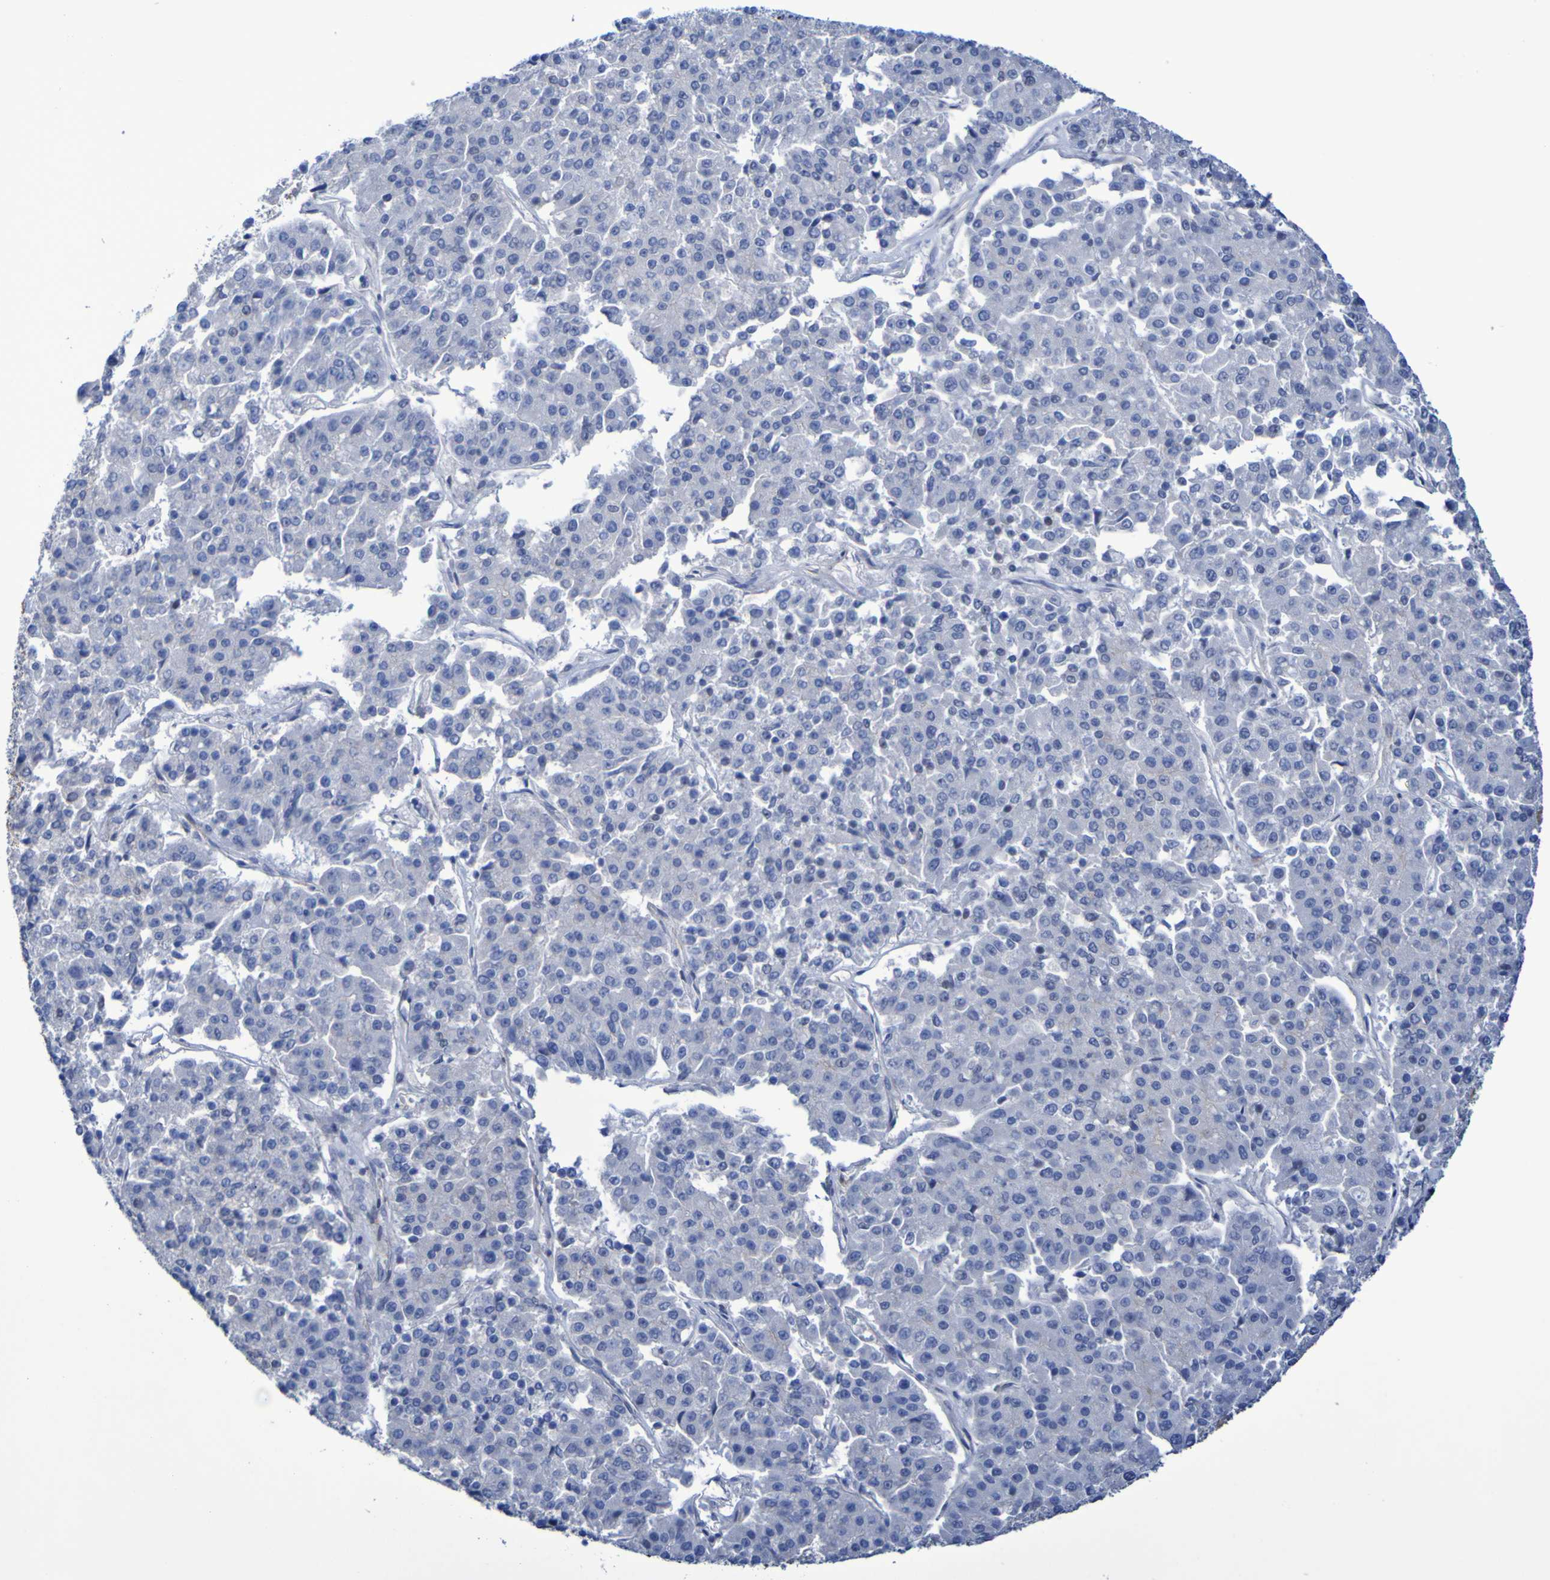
{"staining": {"intensity": "negative", "quantity": "none", "location": "none"}, "tissue": "pancreatic cancer", "cell_type": "Tumor cells", "image_type": "cancer", "snomed": [{"axis": "morphology", "description": "Adenocarcinoma, NOS"}, {"axis": "topography", "description": "Pancreas"}], "caption": "Human adenocarcinoma (pancreatic) stained for a protein using IHC shows no expression in tumor cells.", "gene": "LPP", "patient": {"sex": "male", "age": 50}}